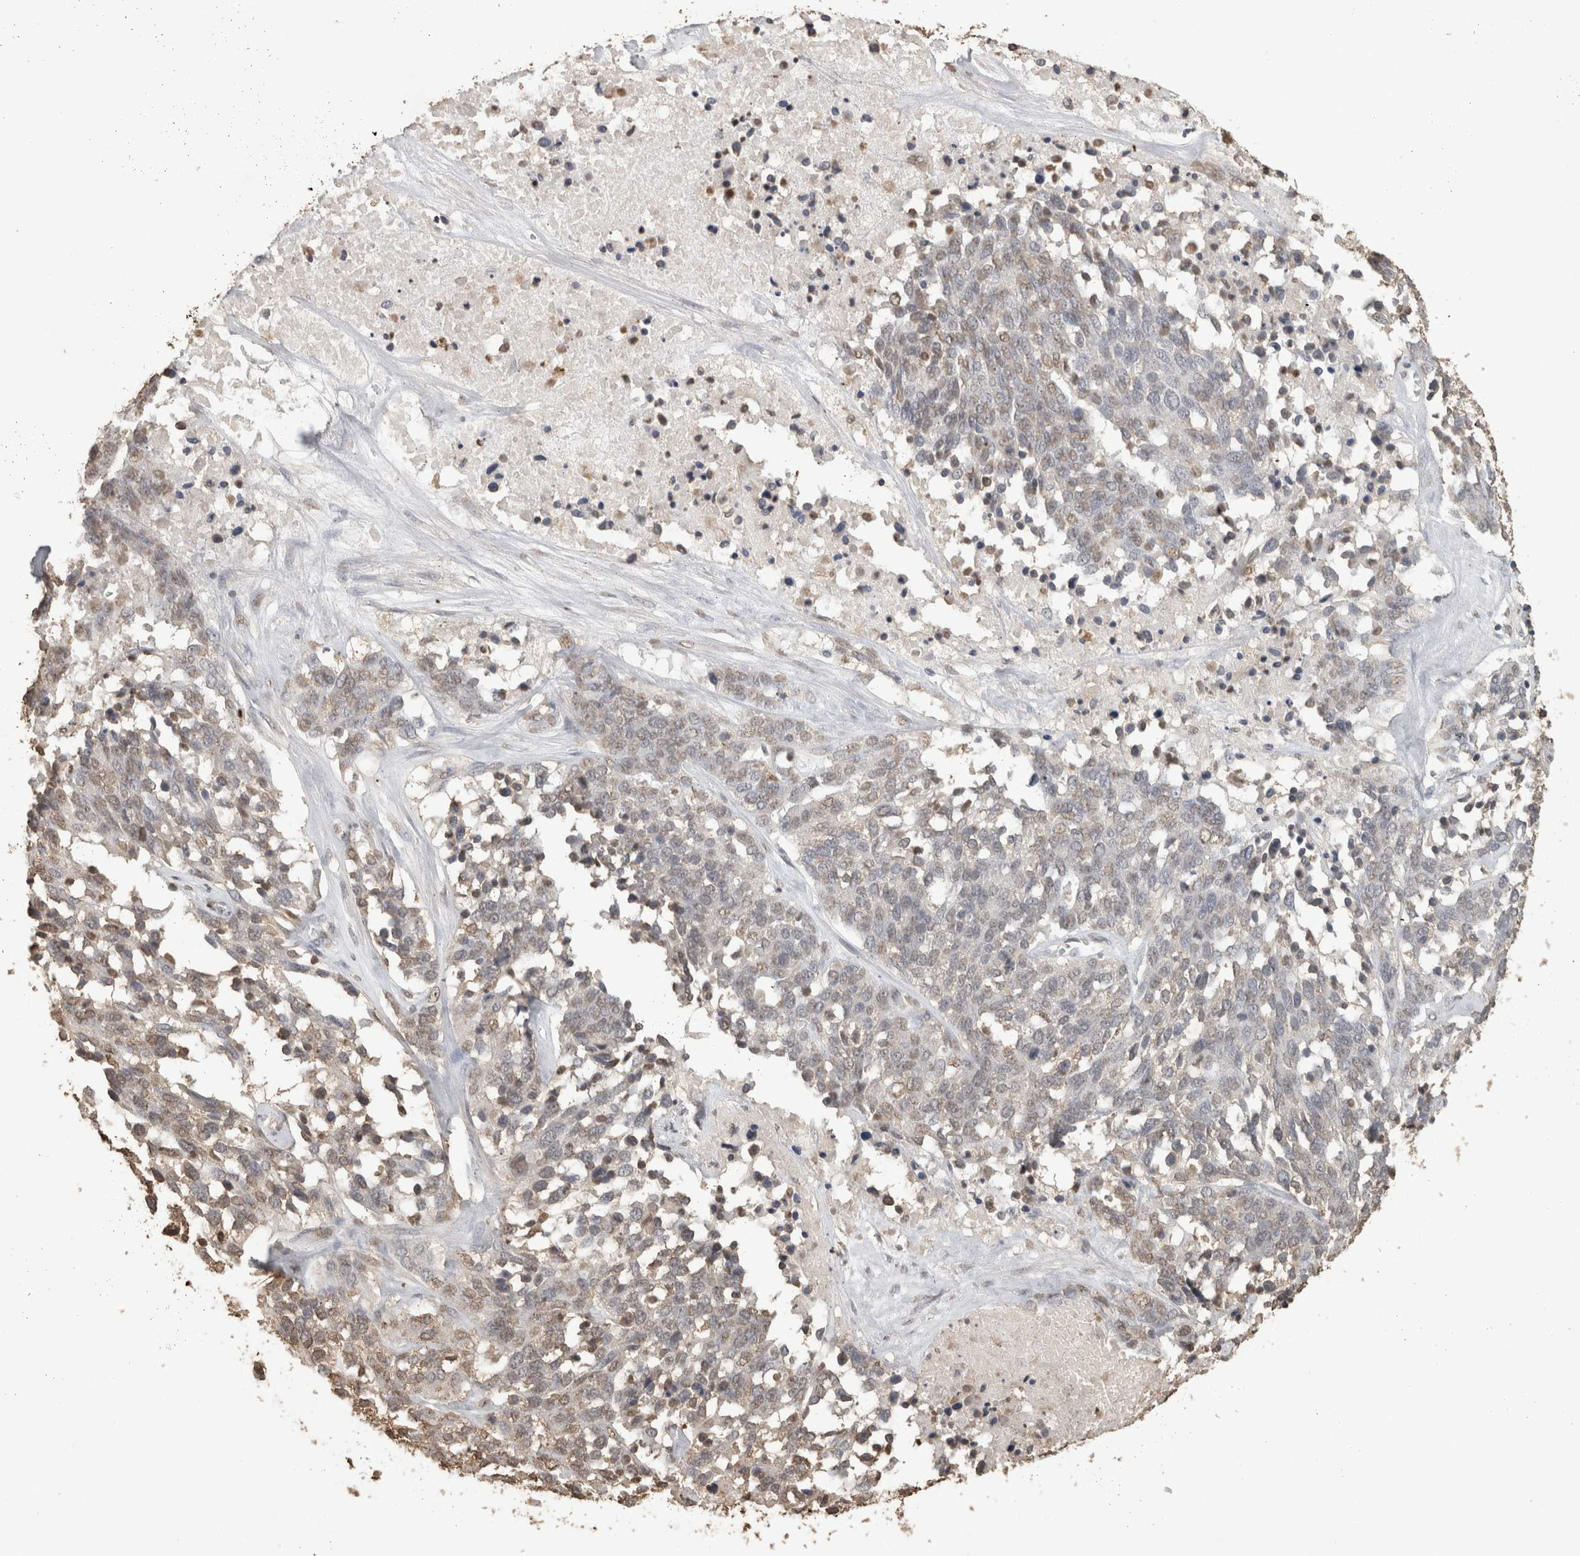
{"staining": {"intensity": "weak", "quantity": "25%-75%", "location": "nuclear"}, "tissue": "ovarian cancer", "cell_type": "Tumor cells", "image_type": "cancer", "snomed": [{"axis": "morphology", "description": "Cystadenocarcinoma, serous, NOS"}, {"axis": "topography", "description": "Ovary"}], "caption": "Tumor cells show low levels of weak nuclear expression in approximately 25%-75% of cells in serous cystadenocarcinoma (ovarian).", "gene": "HAND2", "patient": {"sex": "female", "age": 44}}